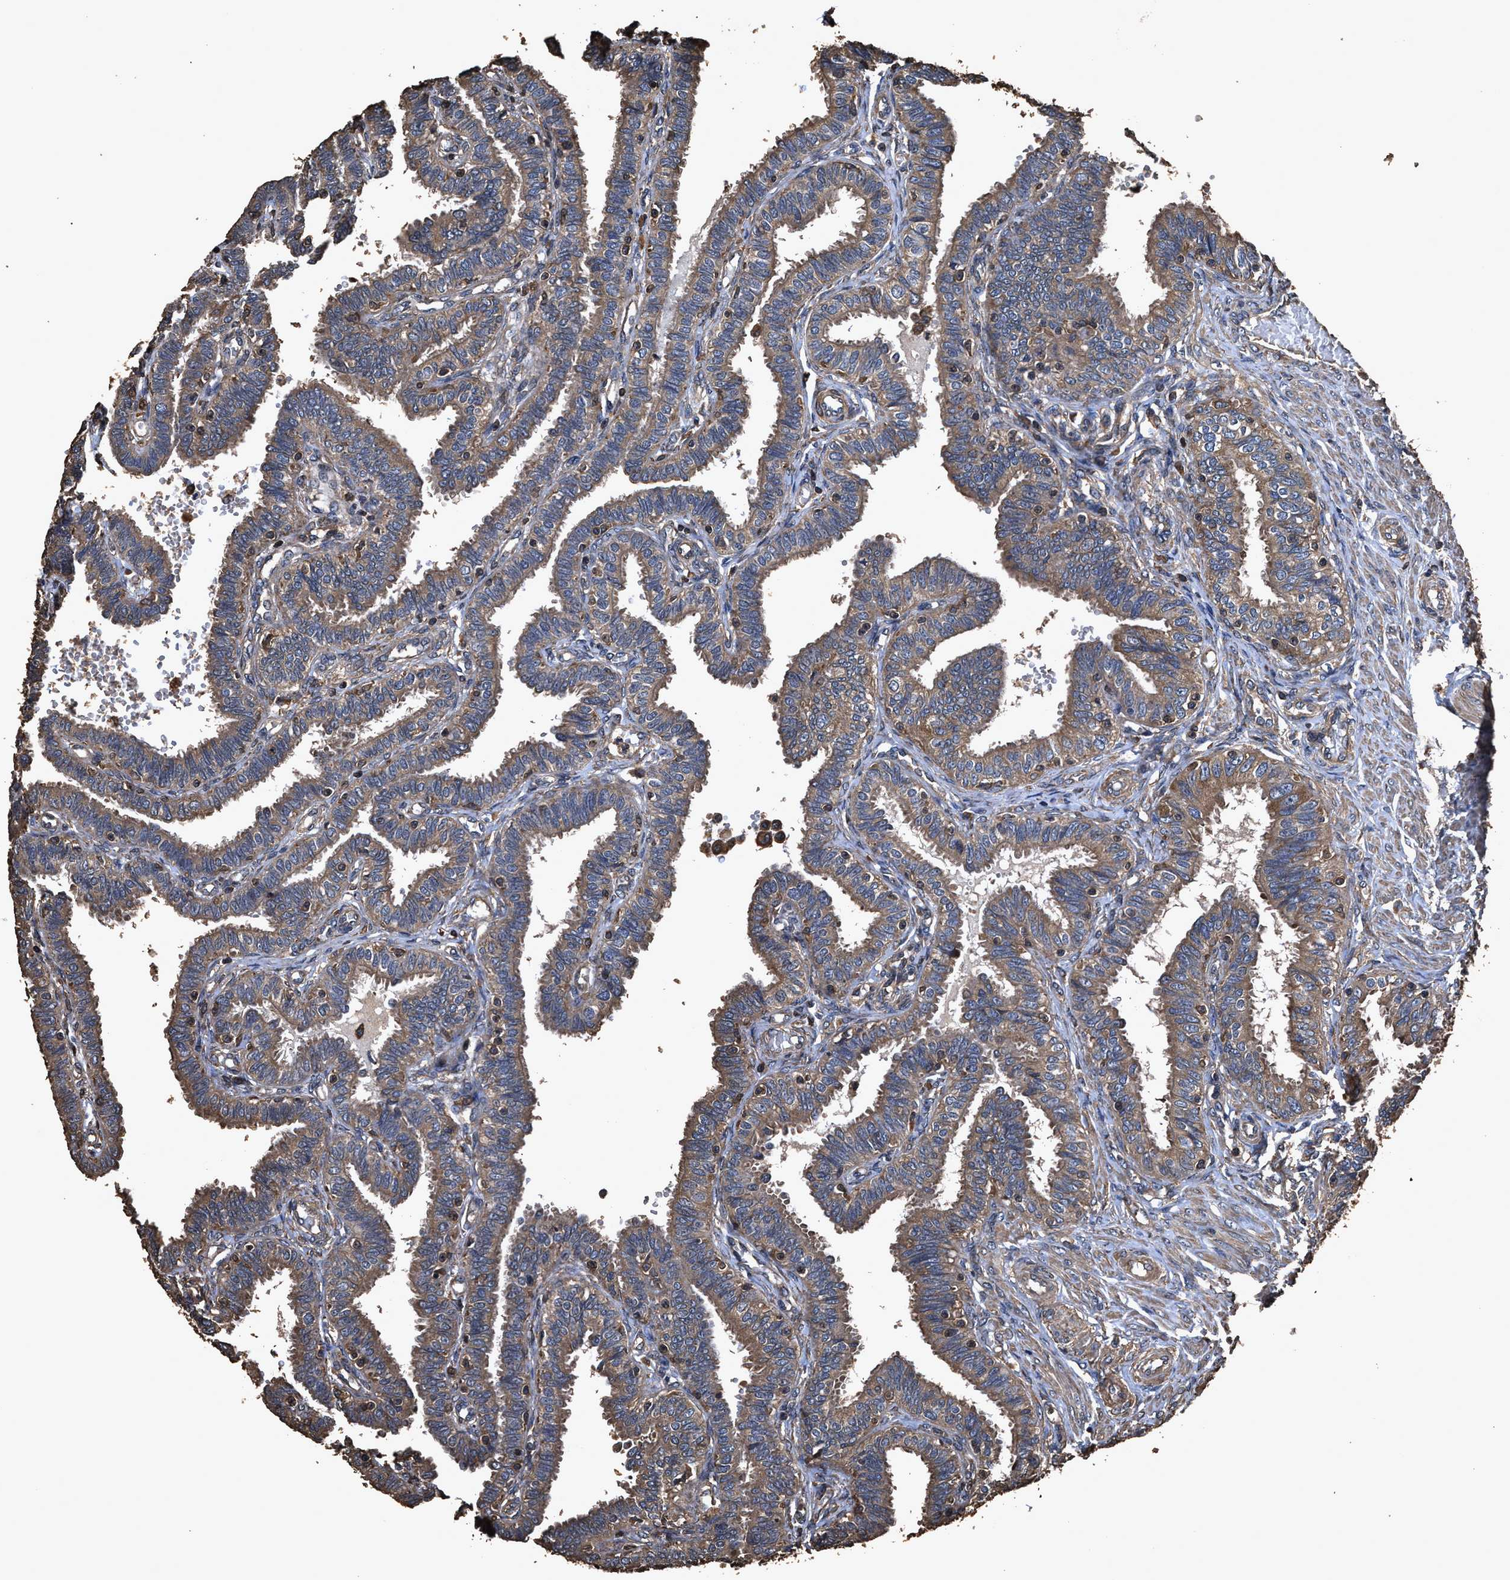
{"staining": {"intensity": "moderate", "quantity": ">75%", "location": "cytoplasmic/membranous"}, "tissue": "fallopian tube", "cell_type": "Glandular cells", "image_type": "normal", "snomed": [{"axis": "morphology", "description": "Normal tissue, NOS"}, {"axis": "topography", "description": "Fallopian tube"}, {"axis": "topography", "description": "Placenta"}], "caption": "An immunohistochemistry image of benign tissue is shown. Protein staining in brown highlights moderate cytoplasmic/membranous positivity in fallopian tube within glandular cells. The staining was performed using DAB to visualize the protein expression in brown, while the nuclei were stained in blue with hematoxylin (Magnification: 20x).", "gene": "ZMYND19", "patient": {"sex": "female", "age": 34}}